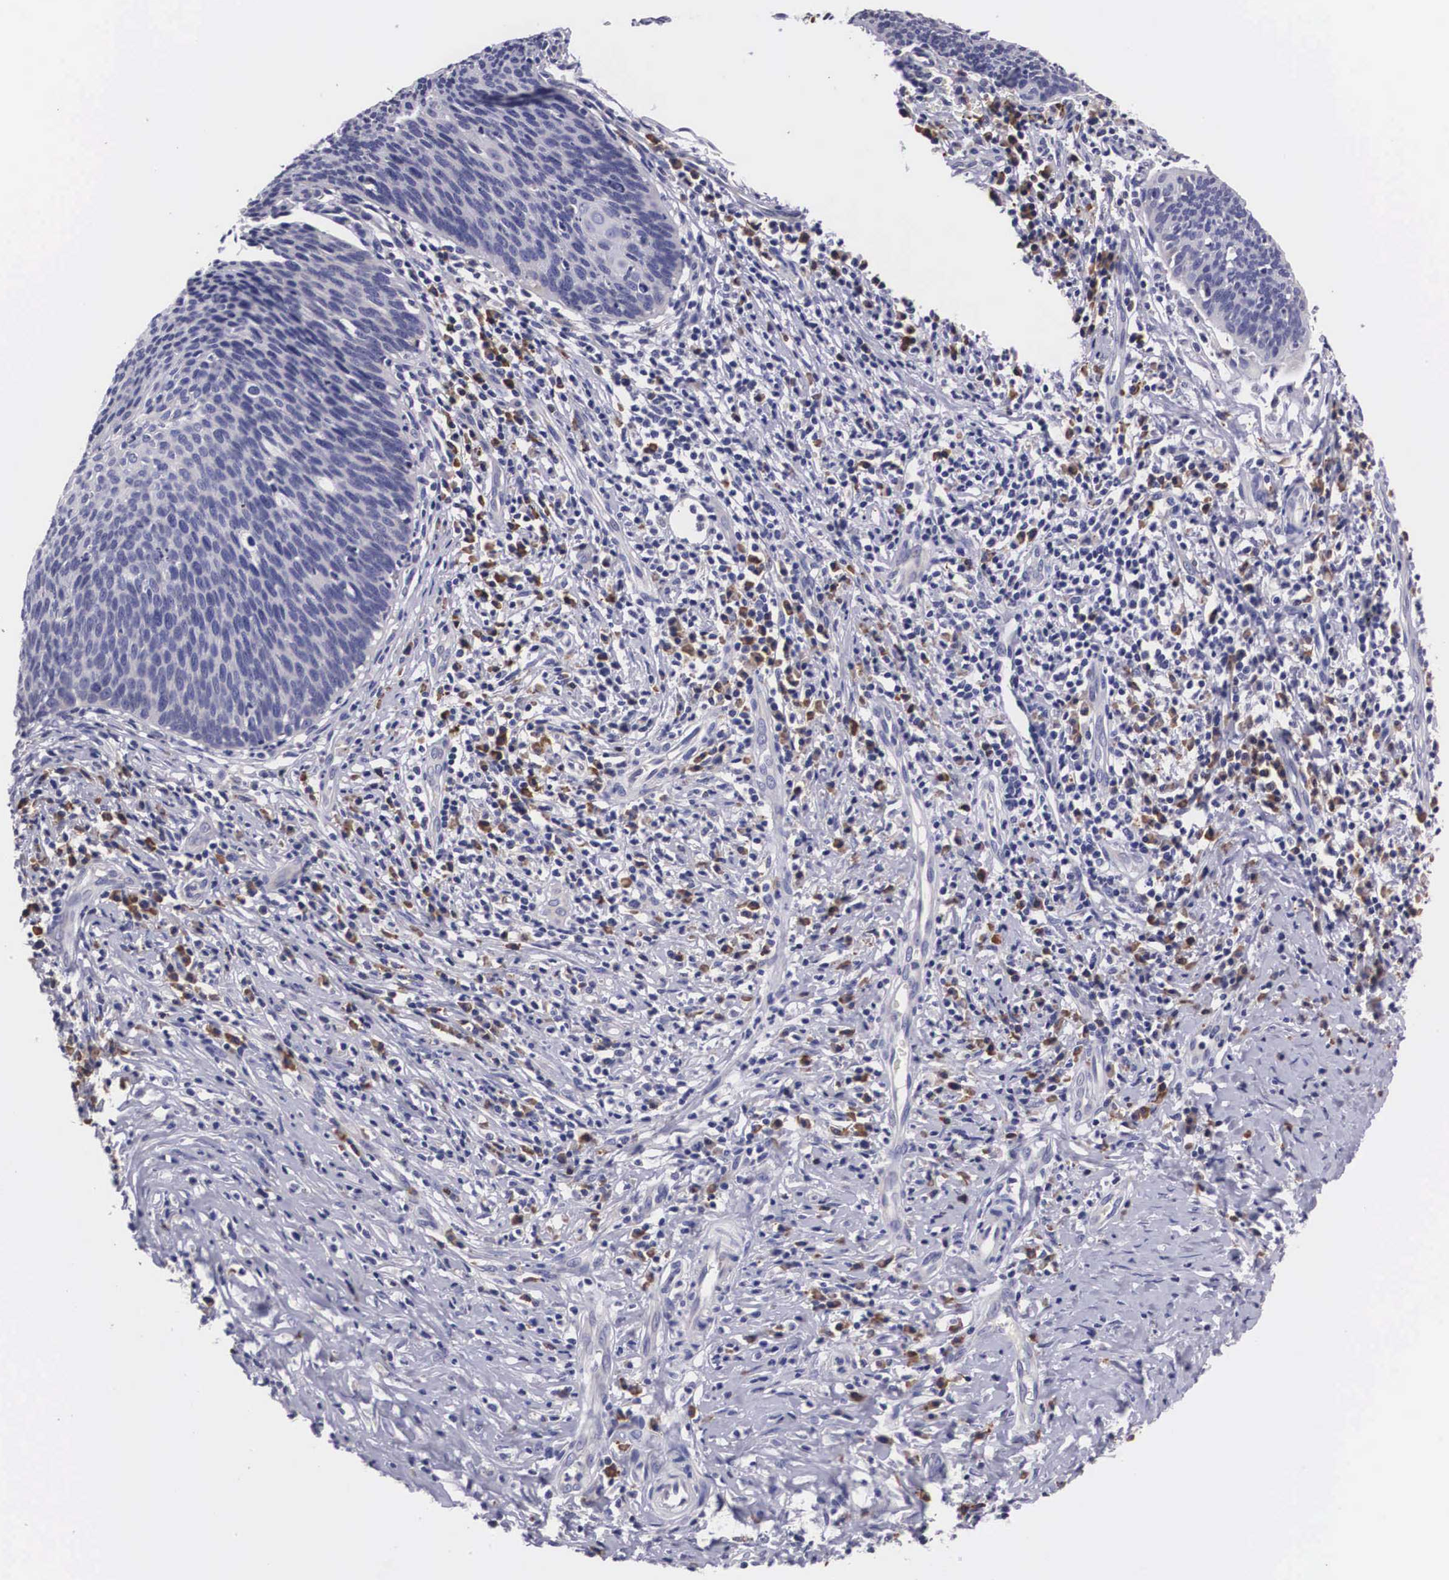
{"staining": {"intensity": "negative", "quantity": "none", "location": "none"}, "tissue": "cervical cancer", "cell_type": "Tumor cells", "image_type": "cancer", "snomed": [{"axis": "morphology", "description": "Squamous cell carcinoma, NOS"}, {"axis": "topography", "description": "Cervix"}], "caption": "The image shows no staining of tumor cells in squamous cell carcinoma (cervical).", "gene": "CRELD2", "patient": {"sex": "female", "age": 41}}